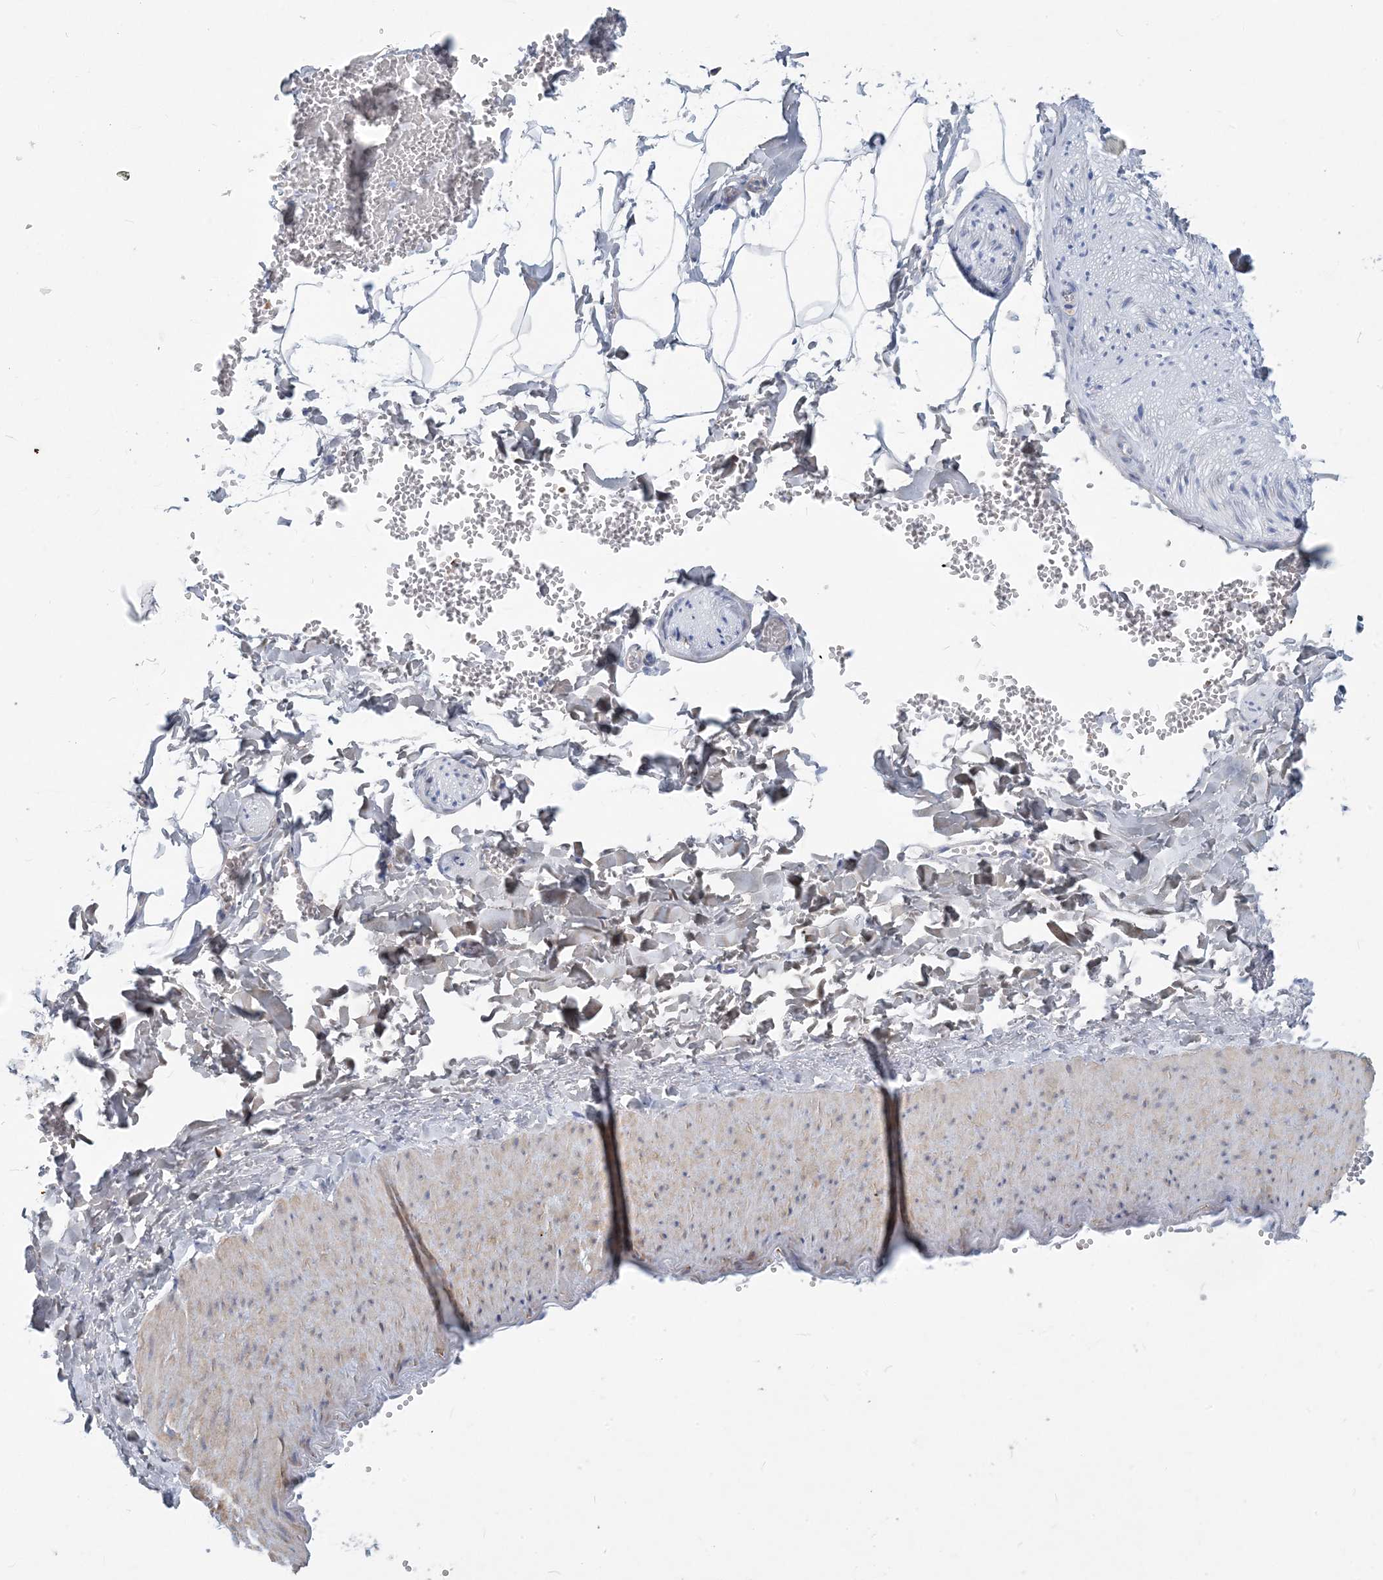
{"staining": {"intensity": "negative", "quantity": "none", "location": "none"}, "tissue": "adipose tissue", "cell_type": "Adipocytes", "image_type": "normal", "snomed": [{"axis": "morphology", "description": "Normal tissue, NOS"}, {"axis": "topography", "description": "Gallbladder"}, {"axis": "topography", "description": "Peripheral nerve tissue"}], "caption": "Adipocytes are negative for protein expression in normal human adipose tissue. The staining was performed using DAB to visualize the protein expression in brown, while the nuclei were stained in blue with hematoxylin (Magnification: 20x).", "gene": "MOXD1", "patient": {"sex": "male", "age": 38}}